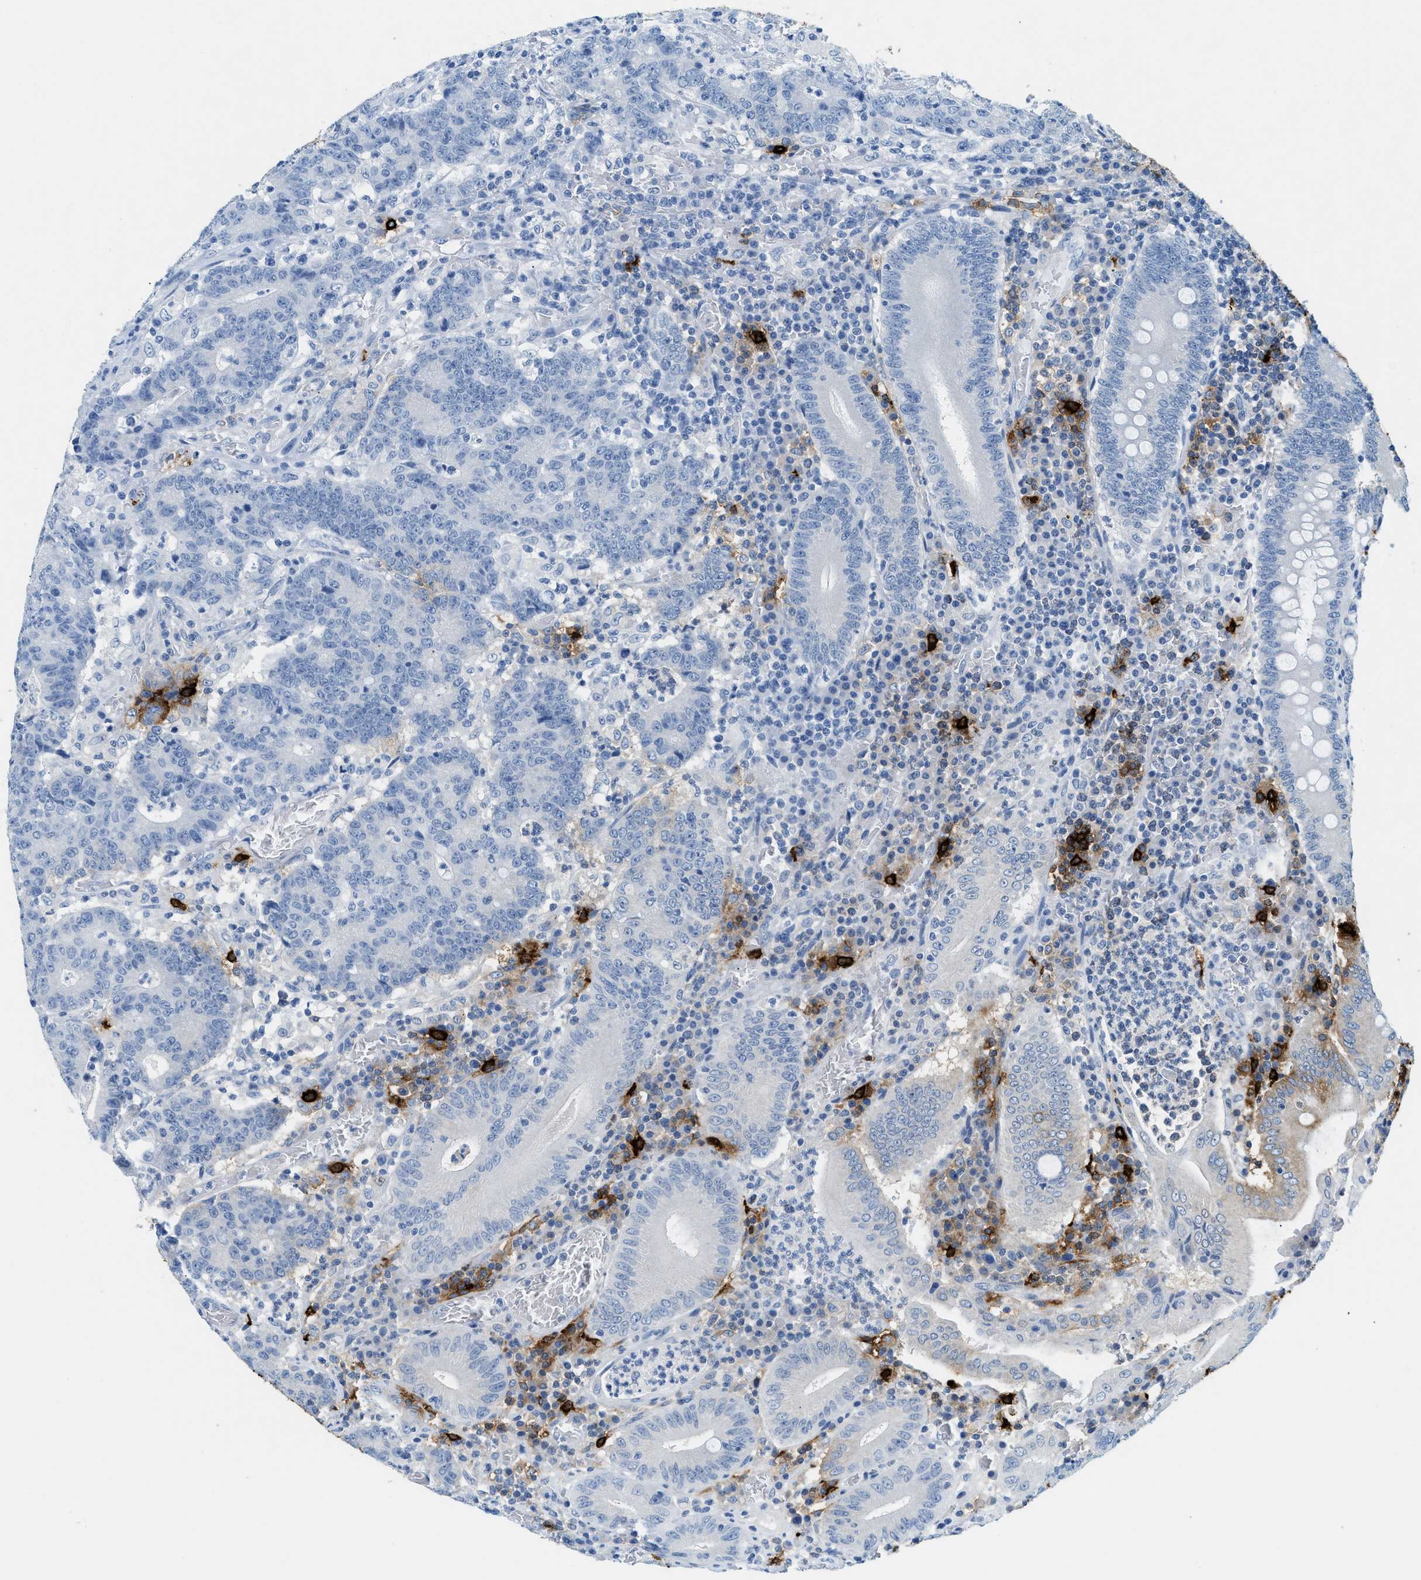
{"staining": {"intensity": "negative", "quantity": "none", "location": "none"}, "tissue": "colorectal cancer", "cell_type": "Tumor cells", "image_type": "cancer", "snomed": [{"axis": "morphology", "description": "Normal tissue, NOS"}, {"axis": "morphology", "description": "Adenocarcinoma, NOS"}, {"axis": "topography", "description": "Colon"}], "caption": "High power microscopy photomicrograph of an immunohistochemistry micrograph of colorectal cancer, revealing no significant positivity in tumor cells.", "gene": "TPSAB1", "patient": {"sex": "female", "age": 75}}